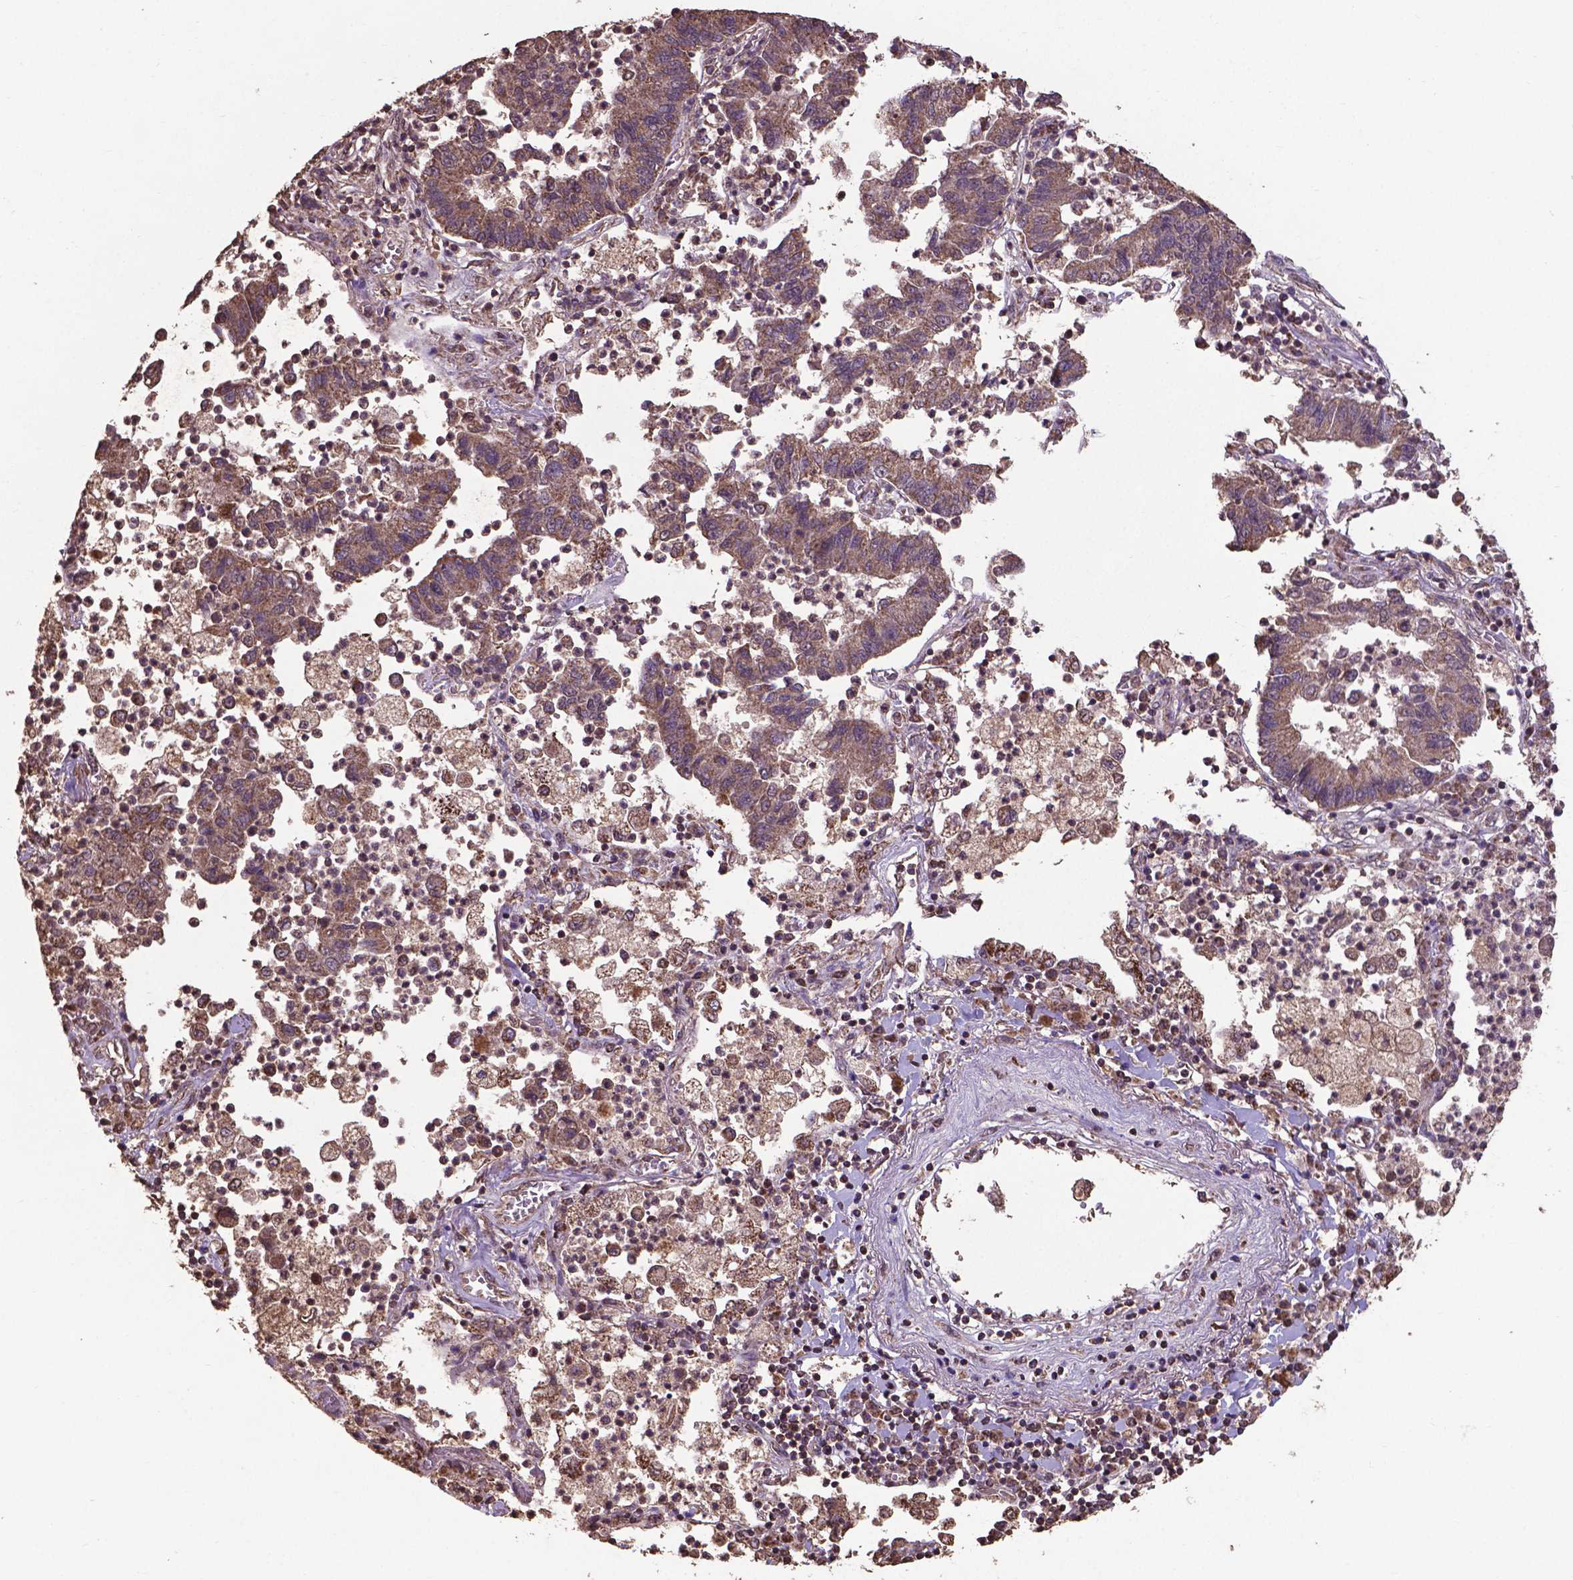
{"staining": {"intensity": "moderate", "quantity": ">75%", "location": "cytoplasmic/membranous"}, "tissue": "lung cancer", "cell_type": "Tumor cells", "image_type": "cancer", "snomed": [{"axis": "morphology", "description": "Adenocarcinoma, NOS"}, {"axis": "topography", "description": "Lung"}], "caption": "Immunohistochemical staining of adenocarcinoma (lung) reveals medium levels of moderate cytoplasmic/membranous protein expression in about >75% of tumor cells.", "gene": "DCAF1", "patient": {"sex": "female", "age": 57}}